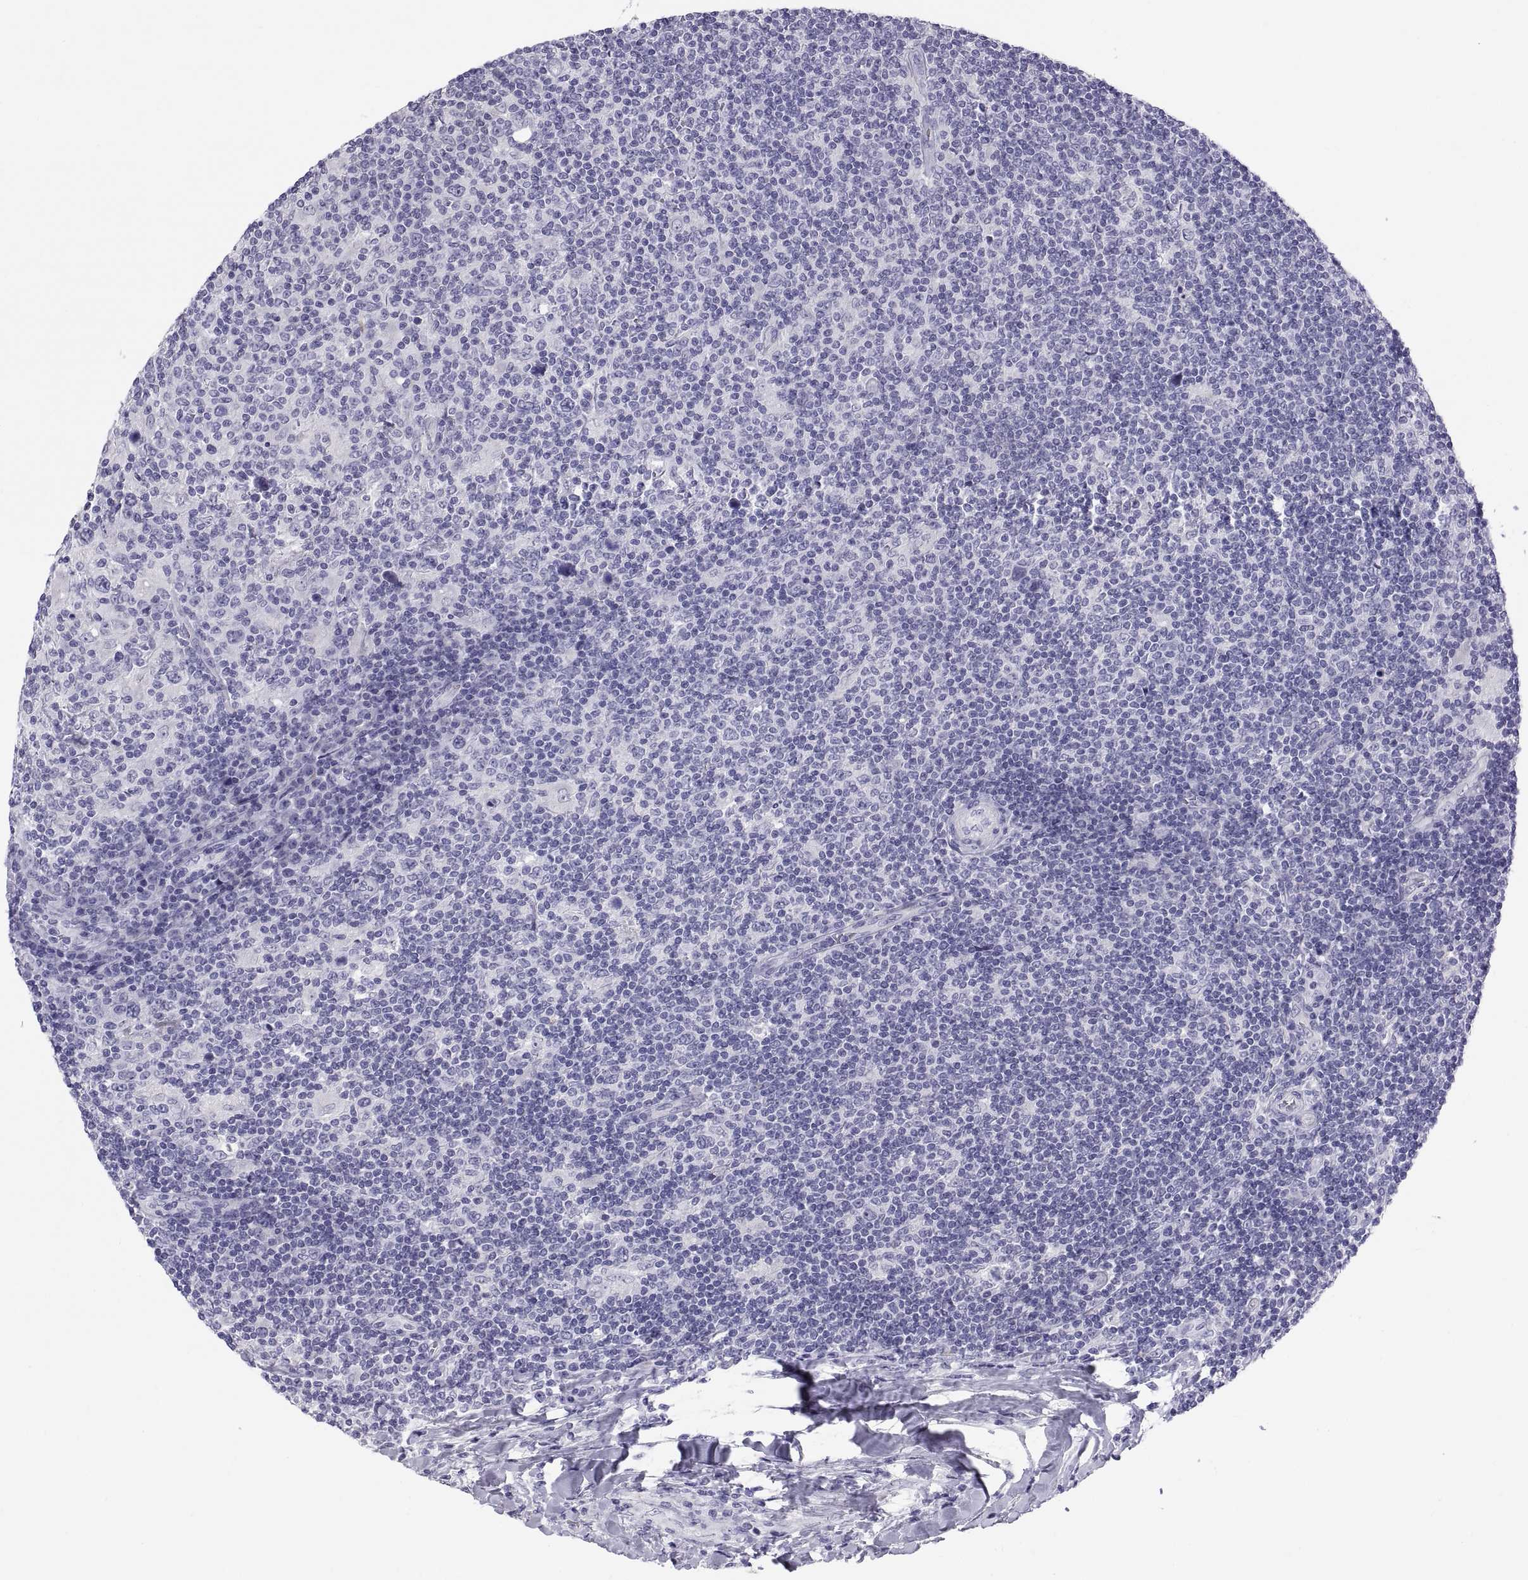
{"staining": {"intensity": "negative", "quantity": "none", "location": "none"}, "tissue": "lymphoma", "cell_type": "Tumor cells", "image_type": "cancer", "snomed": [{"axis": "morphology", "description": "Hodgkin's disease, NOS"}, {"axis": "topography", "description": "Lymph node"}], "caption": "This is a micrograph of immunohistochemistry staining of lymphoma, which shows no positivity in tumor cells. Brightfield microscopy of IHC stained with DAB (brown) and hematoxylin (blue), captured at high magnification.", "gene": "TEX13A", "patient": {"sex": "male", "age": 40}}